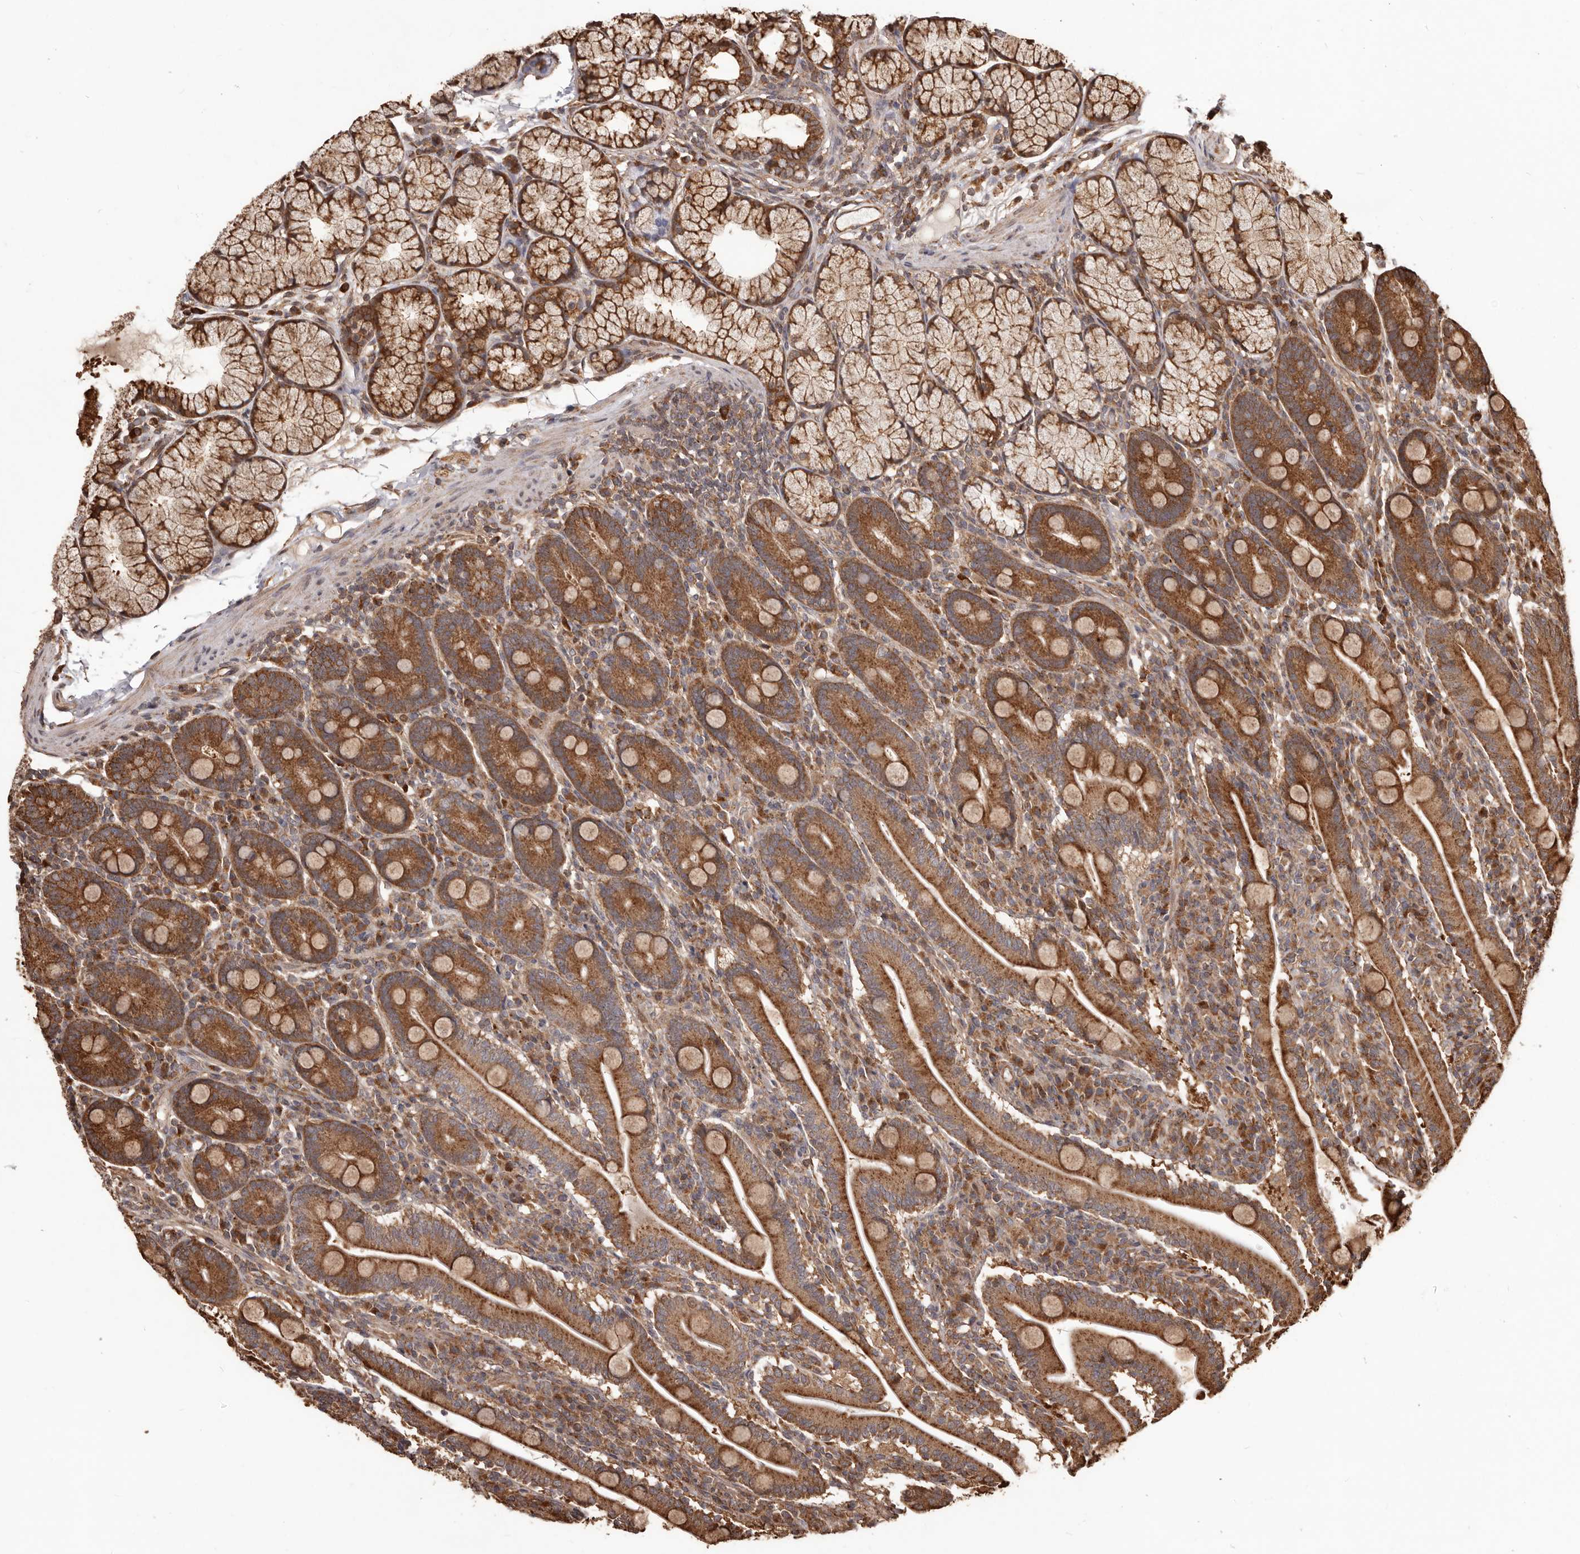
{"staining": {"intensity": "strong", "quantity": ">75%", "location": "cytoplasmic/membranous"}, "tissue": "duodenum", "cell_type": "Glandular cells", "image_type": "normal", "snomed": [{"axis": "morphology", "description": "Normal tissue, NOS"}, {"axis": "topography", "description": "Duodenum"}], "caption": "An immunohistochemistry photomicrograph of unremarkable tissue is shown. Protein staining in brown highlights strong cytoplasmic/membranous positivity in duodenum within glandular cells.", "gene": "MTO1", "patient": {"sex": "male", "age": 35}}